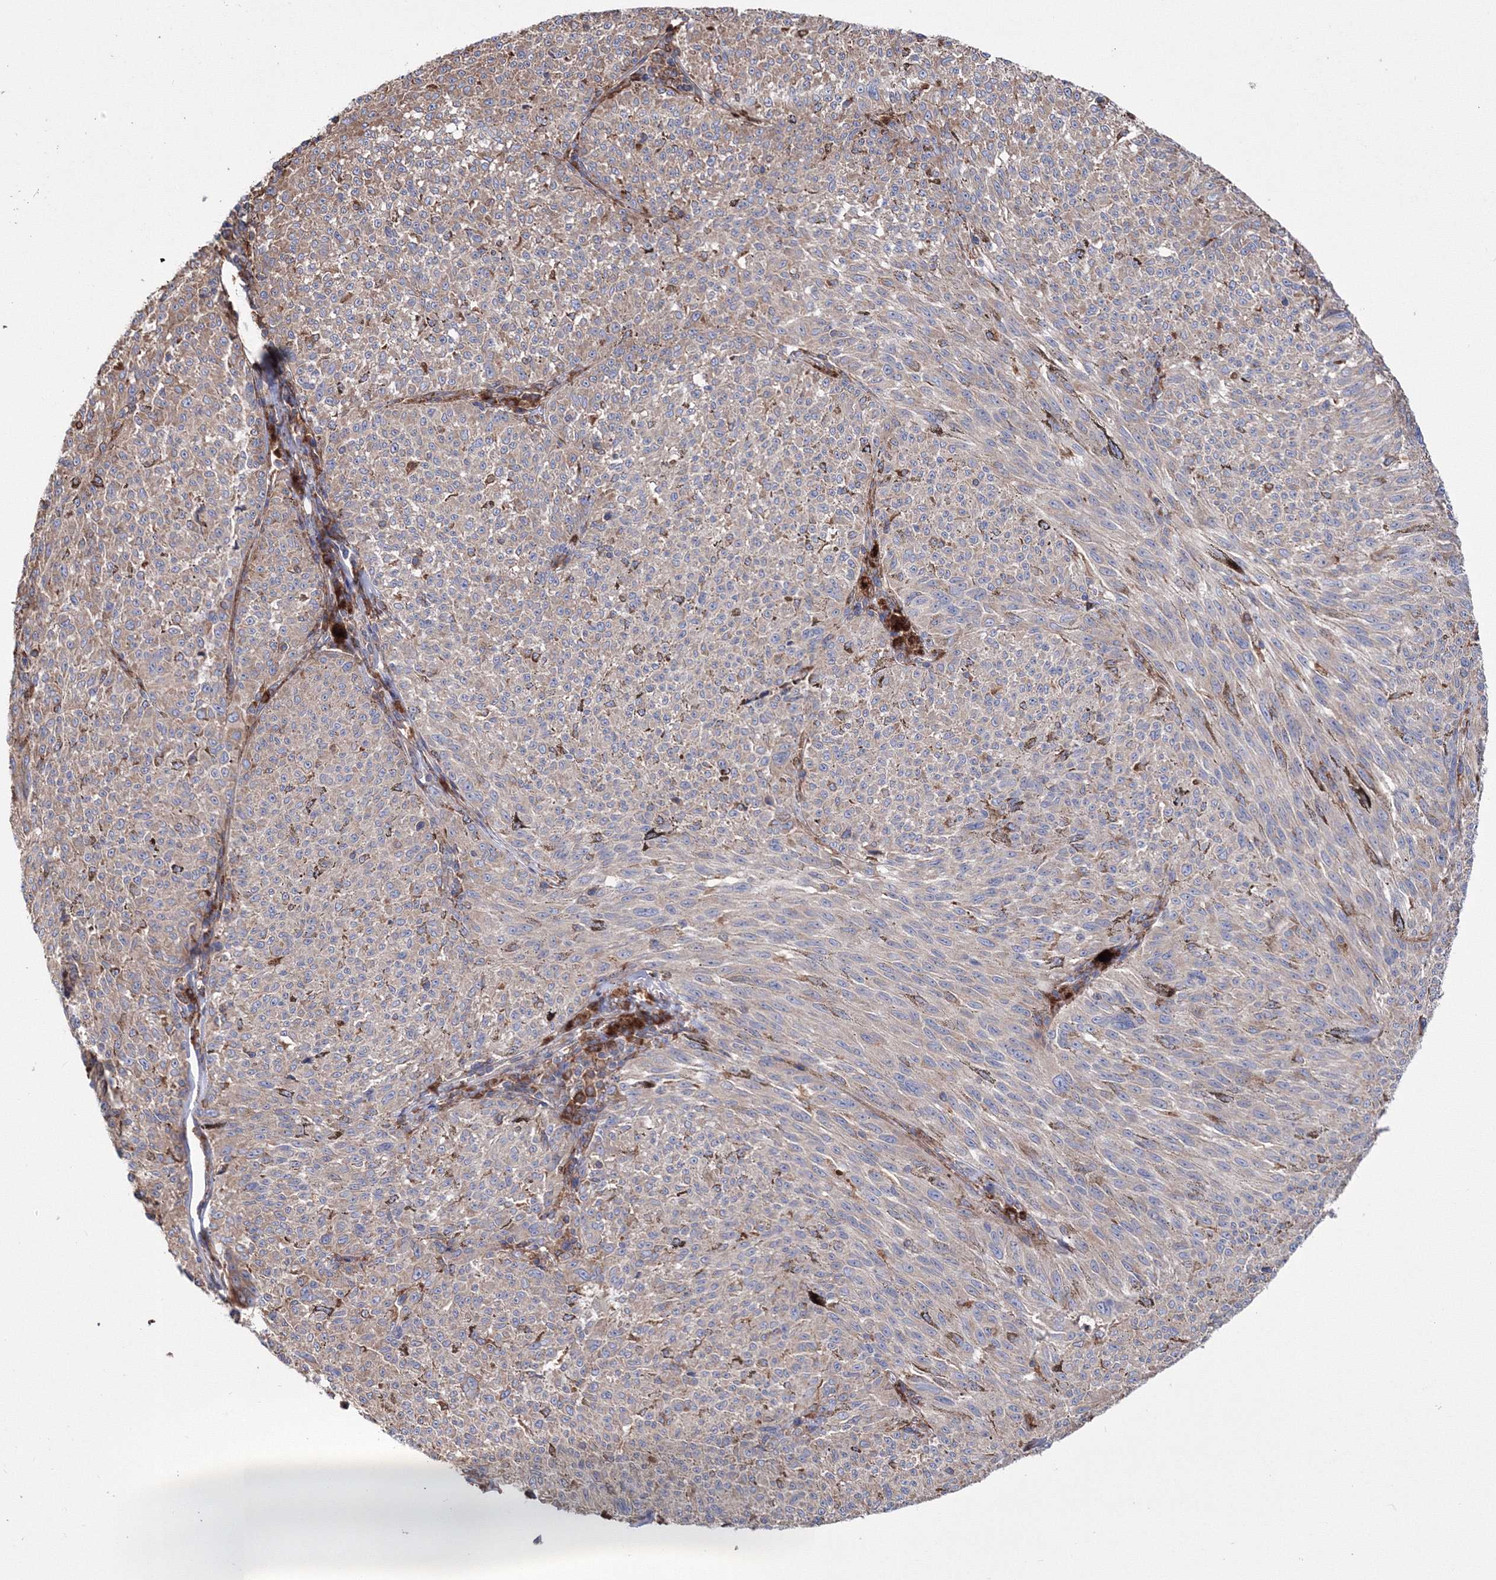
{"staining": {"intensity": "moderate", "quantity": "25%-75%", "location": "cytoplasmic/membranous"}, "tissue": "melanoma", "cell_type": "Tumor cells", "image_type": "cancer", "snomed": [{"axis": "morphology", "description": "Malignant melanoma, NOS"}, {"axis": "topography", "description": "Skin"}], "caption": "Moderate cytoplasmic/membranous staining is appreciated in approximately 25%-75% of tumor cells in malignant melanoma. (DAB IHC, brown staining for protein, blue staining for nuclei).", "gene": "VPS8", "patient": {"sex": "female", "age": 72}}